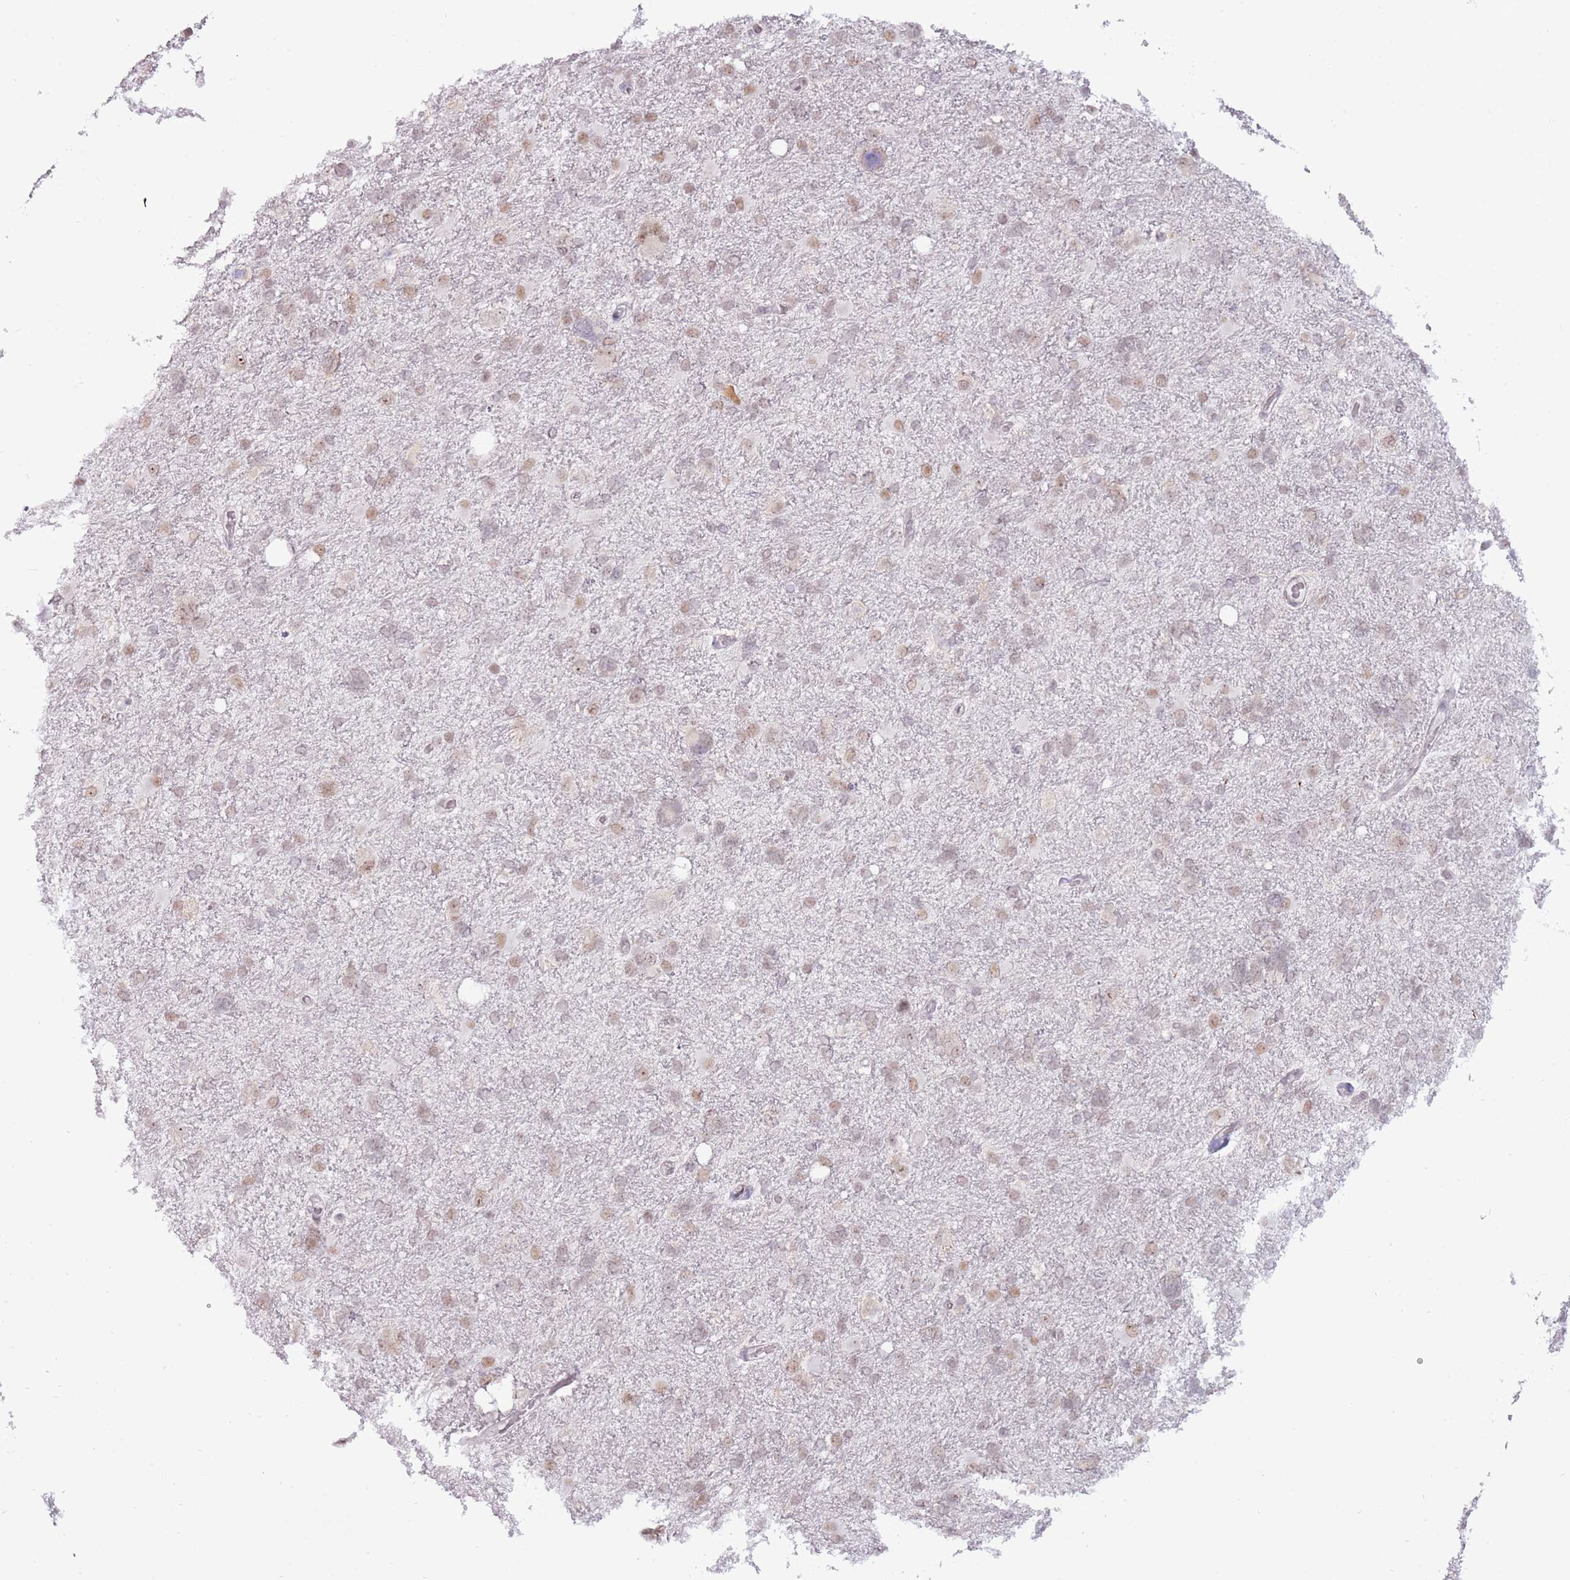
{"staining": {"intensity": "moderate", "quantity": "25%-75%", "location": "nuclear"}, "tissue": "glioma", "cell_type": "Tumor cells", "image_type": "cancer", "snomed": [{"axis": "morphology", "description": "Glioma, malignant, High grade"}, {"axis": "topography", "description": "Brain"}], "caption": "The image exhibits staining of high-grade glioma (malignant), revealing moderate nuclear protein expression (brown color) within tumor cells. The staining was performed using DAB to visualize the protein expression in brown, while the nuclei were stained in blue with hematoxylin (Magnification: 20x).", "gene": "BARD1", "patient": {"sex": "male", "age": 61}}